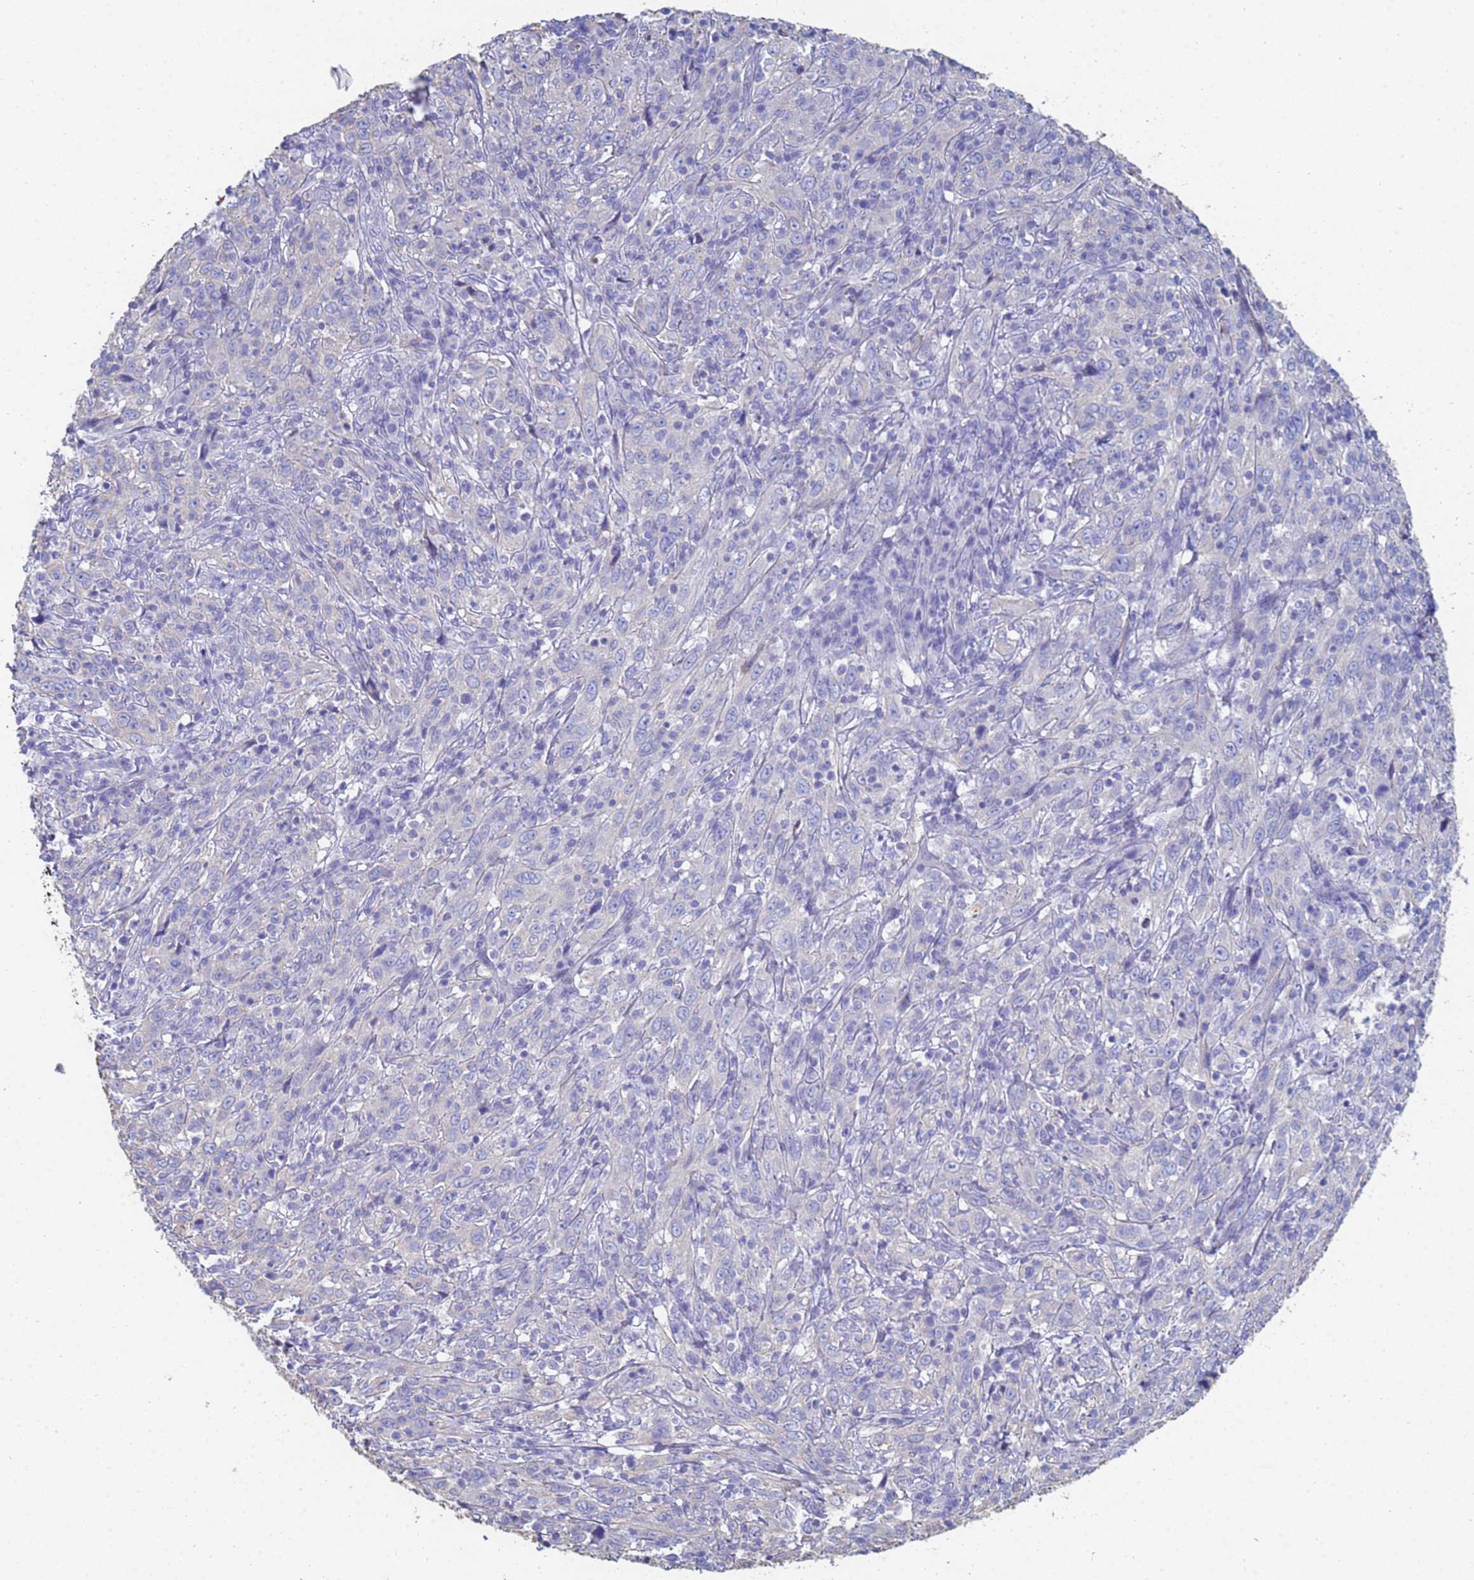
{"staining": {"intensity": "negative", "quantity": "none", "location": "none"}, "tissue": "cervical cancer", "cell_type": "Tumor cells", "image_type": "cancer", "snomed": [{"axis": "morphology", "description": "Squamous cell carcinoma, NOS"}, {"axis": "topography", "description": "Cervix"}], "caption": "An image of human squamous cell carcinoma (cervical) is negative for staining in tumor cells.", "gene": "ABCA8", "patient": {"sex": "female", "age": 46}}